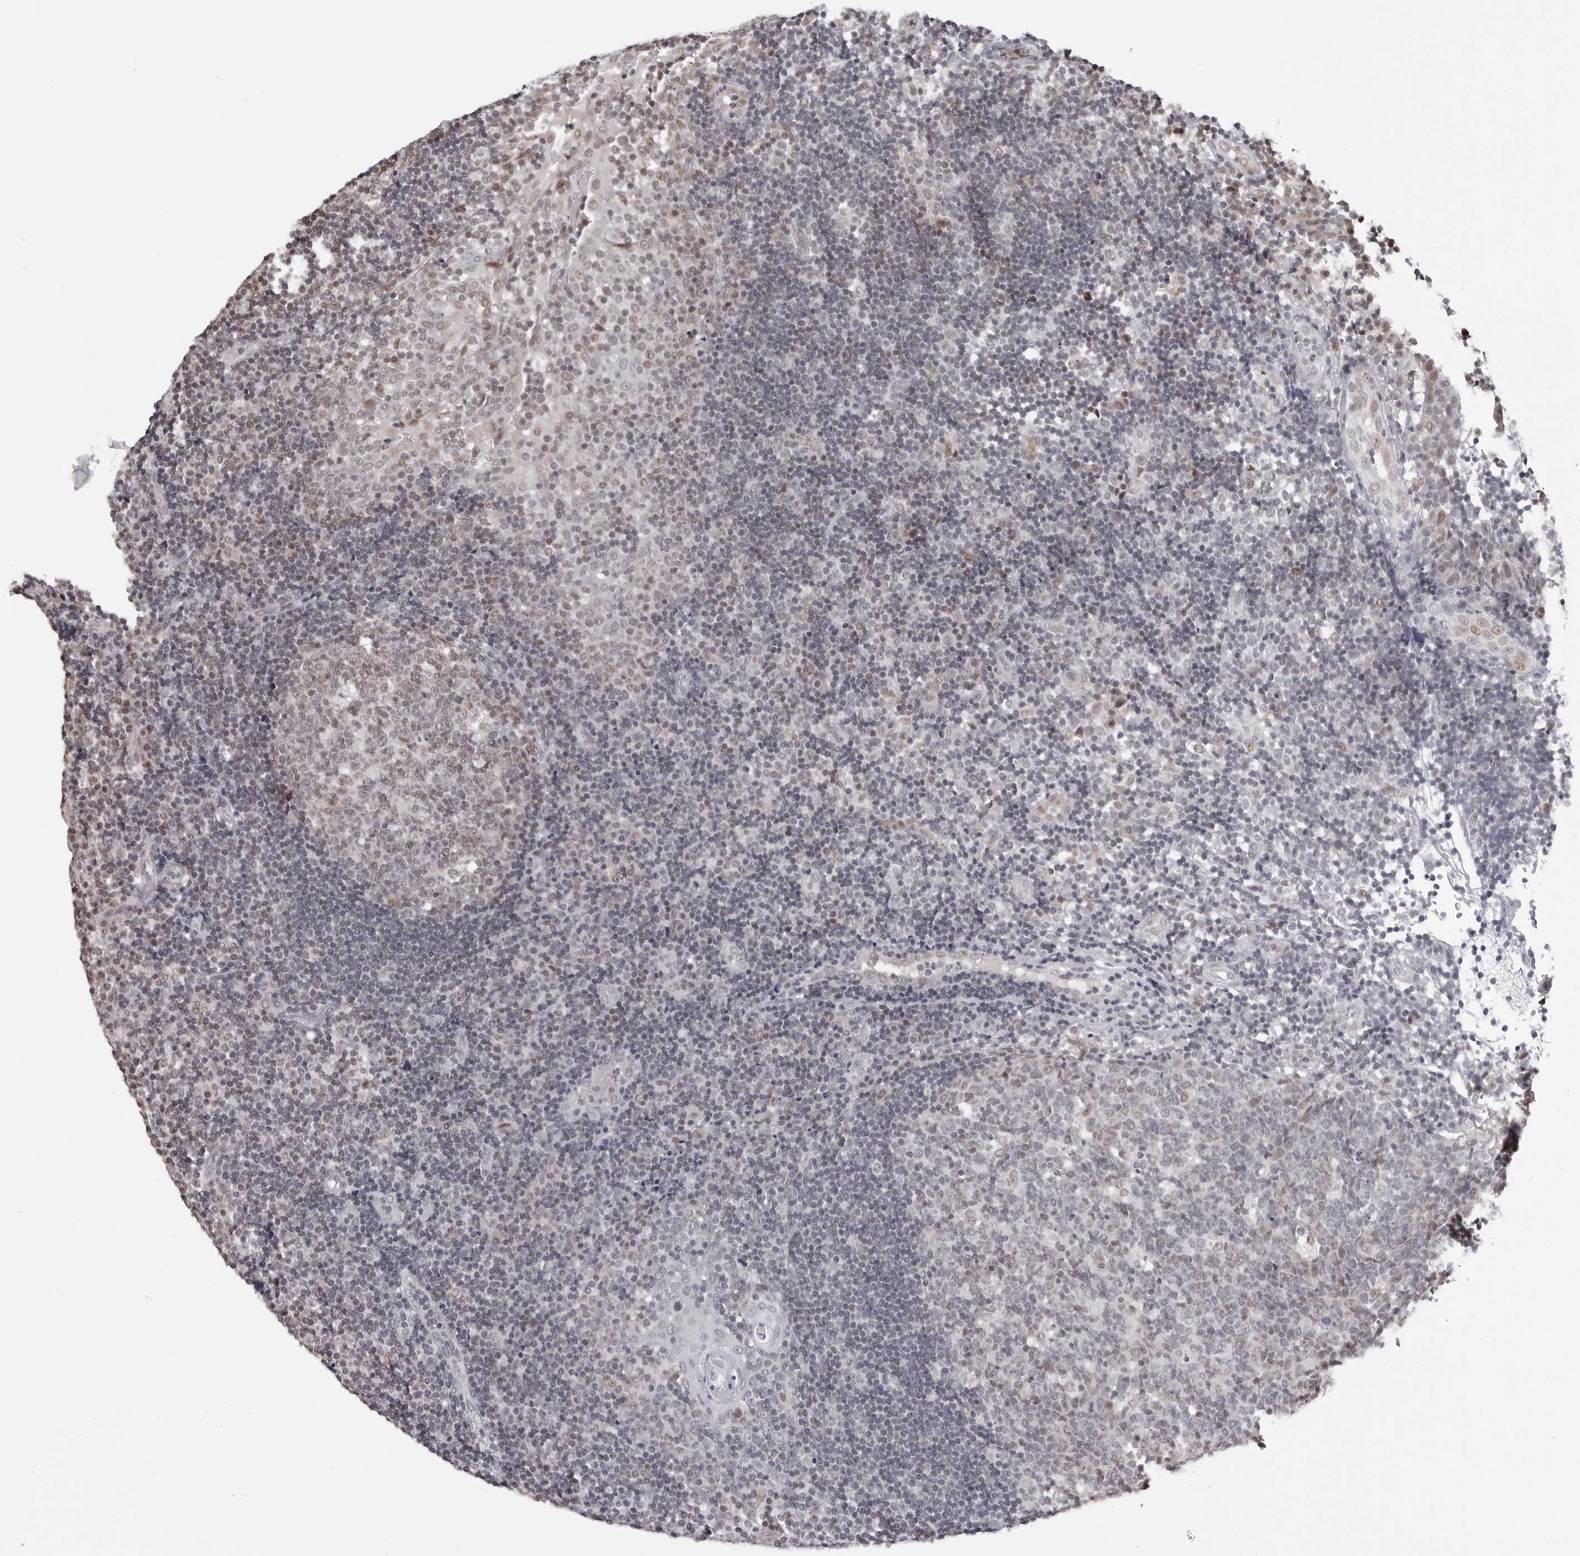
{"staining": {"intensity": "weak", "quantity": "<25%", "location": "nuclear"}, "tissue": "tonsil", "cell_type": "Germinal center cells", "image_type": "normal", "snomed": [{"axis": "morphology", "description": "Normal tissue, NOS"}, {"axis": "topography", "description": "Tonsil"}], "caption": "The IHC histopathology image has no significant staining in germinal center cells of tonsil. (DAB (3,3'-diaminobenzidine) immunohistochemistry (IHC) visualized using brightfield microscopy, high magnification).", "gene": "PHF3", "patient": {"sex": "female", "age": 40}}